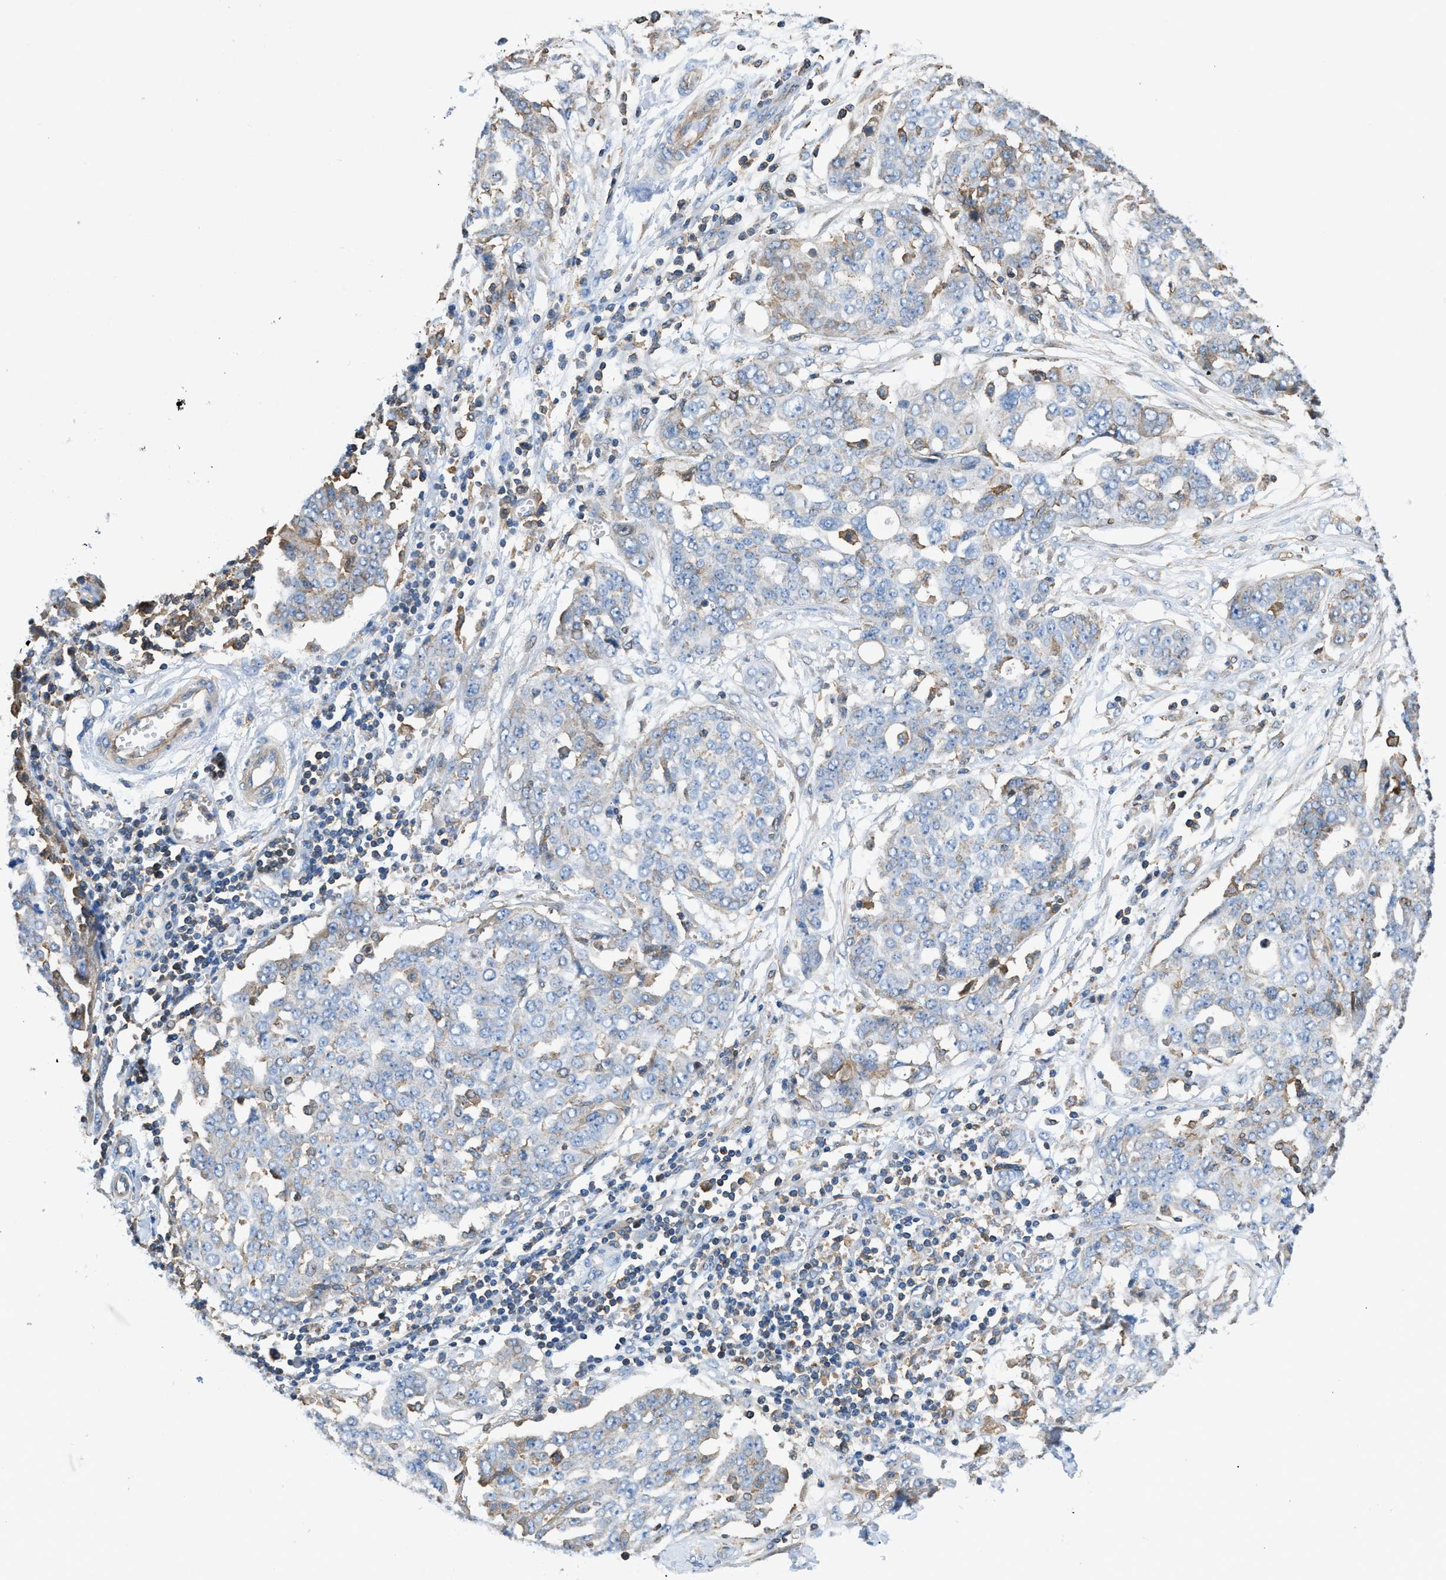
{"staining": {"intensity": "weak", "quantity": "<25%", "location": "cytoplasmic/membranous"}, "tissue": "ovarian cancer", "cell_type": "Tumor cells", "image_type": "cancer", "snomed": [{"axis": "morphology", "description": "Cystadenocarcinoma, serous, NOS"}, {"axis": "topography", "description": "Soft tissue"}, {"axis": "topography", "description": "Ovary"}], "caption": "A histopathology image of serous cystadenocarcinoma (ovarian) stained for a protein exhibits no brown staining in tumor cells.", "gene": "ATP6V0D1", "patient": {"sex": "female", "age": 57}}